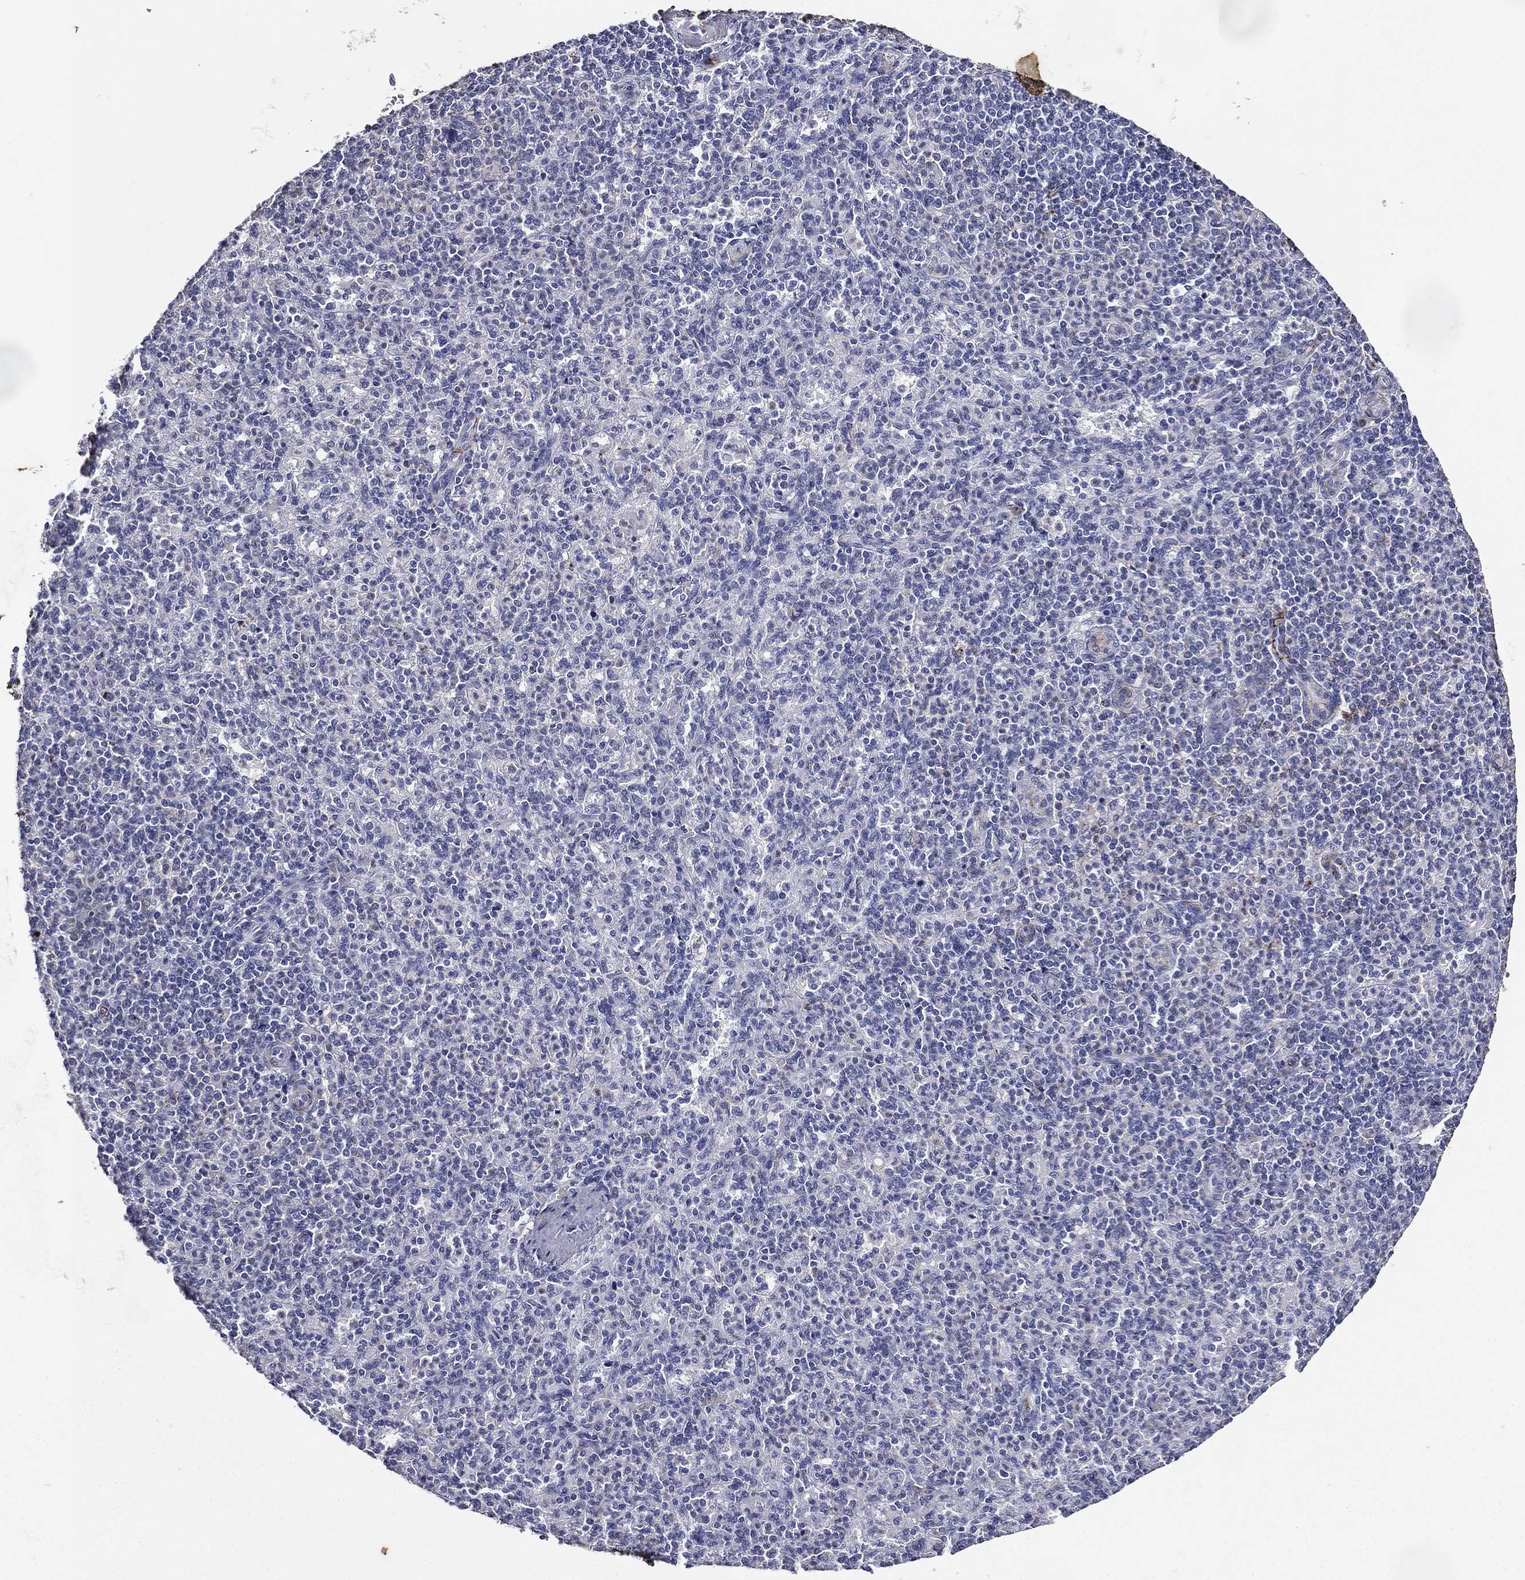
{"staining": {"intensity": "negative", "quantity": "none", "location": "none"}, "tissue": "spleen", "cell_type": "Cells in red pulp", "image_type": "normal", "snomed": [{"axis": "morphology", "description": "Normal tissue, NOS"}, {"axis": "topography", "description": "Spleen"}], "caption": "A photomicrograph of spleen stained for a protein exhibits no brown staining in cells in red pulp.", "gene": "KRT7", "patient": {"sex": "female", "age": 74}}